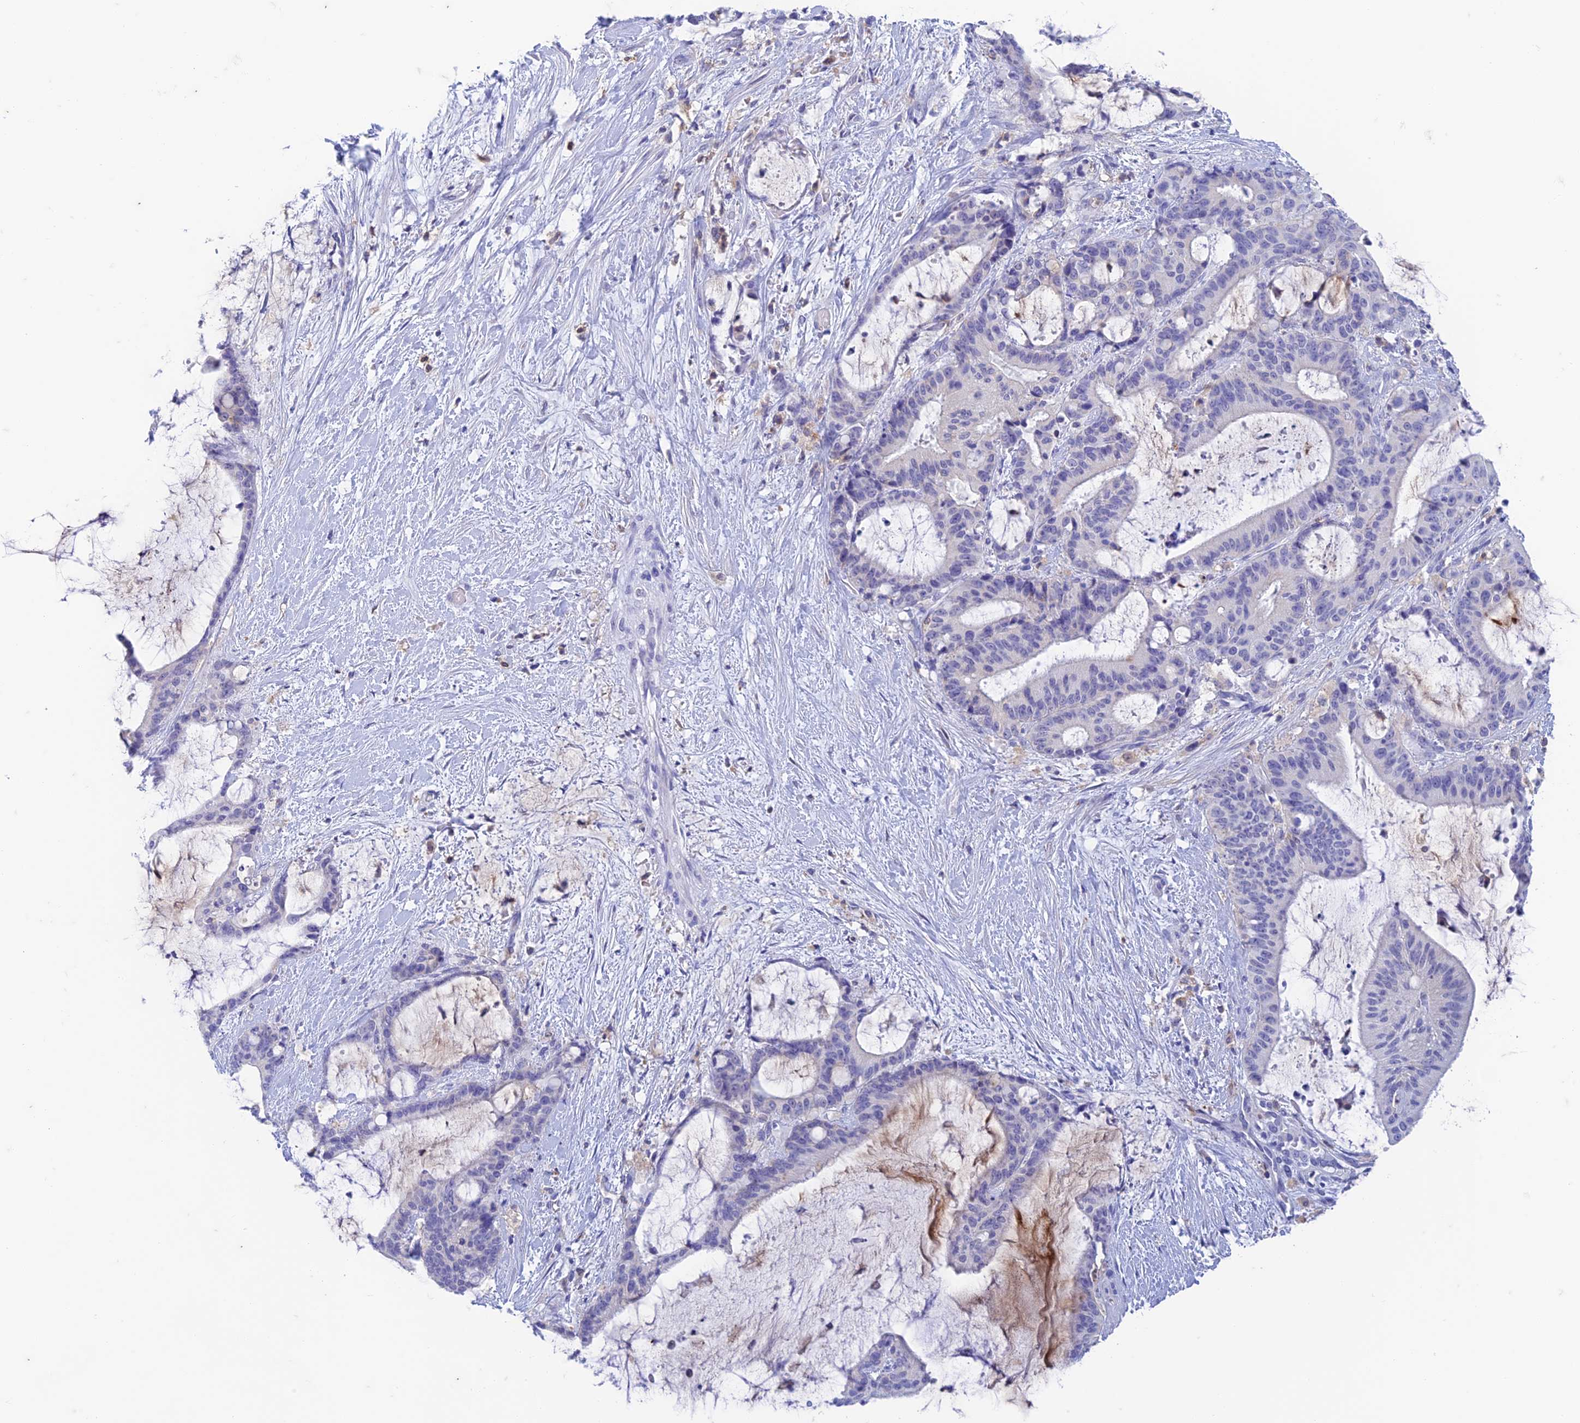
{"staining": {"intensity": "negative", "quantity": "none", "location": "none"}, "tissue": "liver cancer", "cell_type": "Tumor cells", "image_type": "cancer", "snomed": [{"axis": "morphology", "description": "Normal tissue, NOS"}, {"axis": "morphology", "description": "Cholangiocarcinoma"}, {"axis": "topography", "description": "Liver"}, {"axis": "topography", "description": "Peripheral nerve tissue"}], "caption": "There is no significant positivity in tumor cells of liver cancer (cholangiocarcinoma).", "gene": "FGF7", "patient": {"sex": "female", "age": 73}}